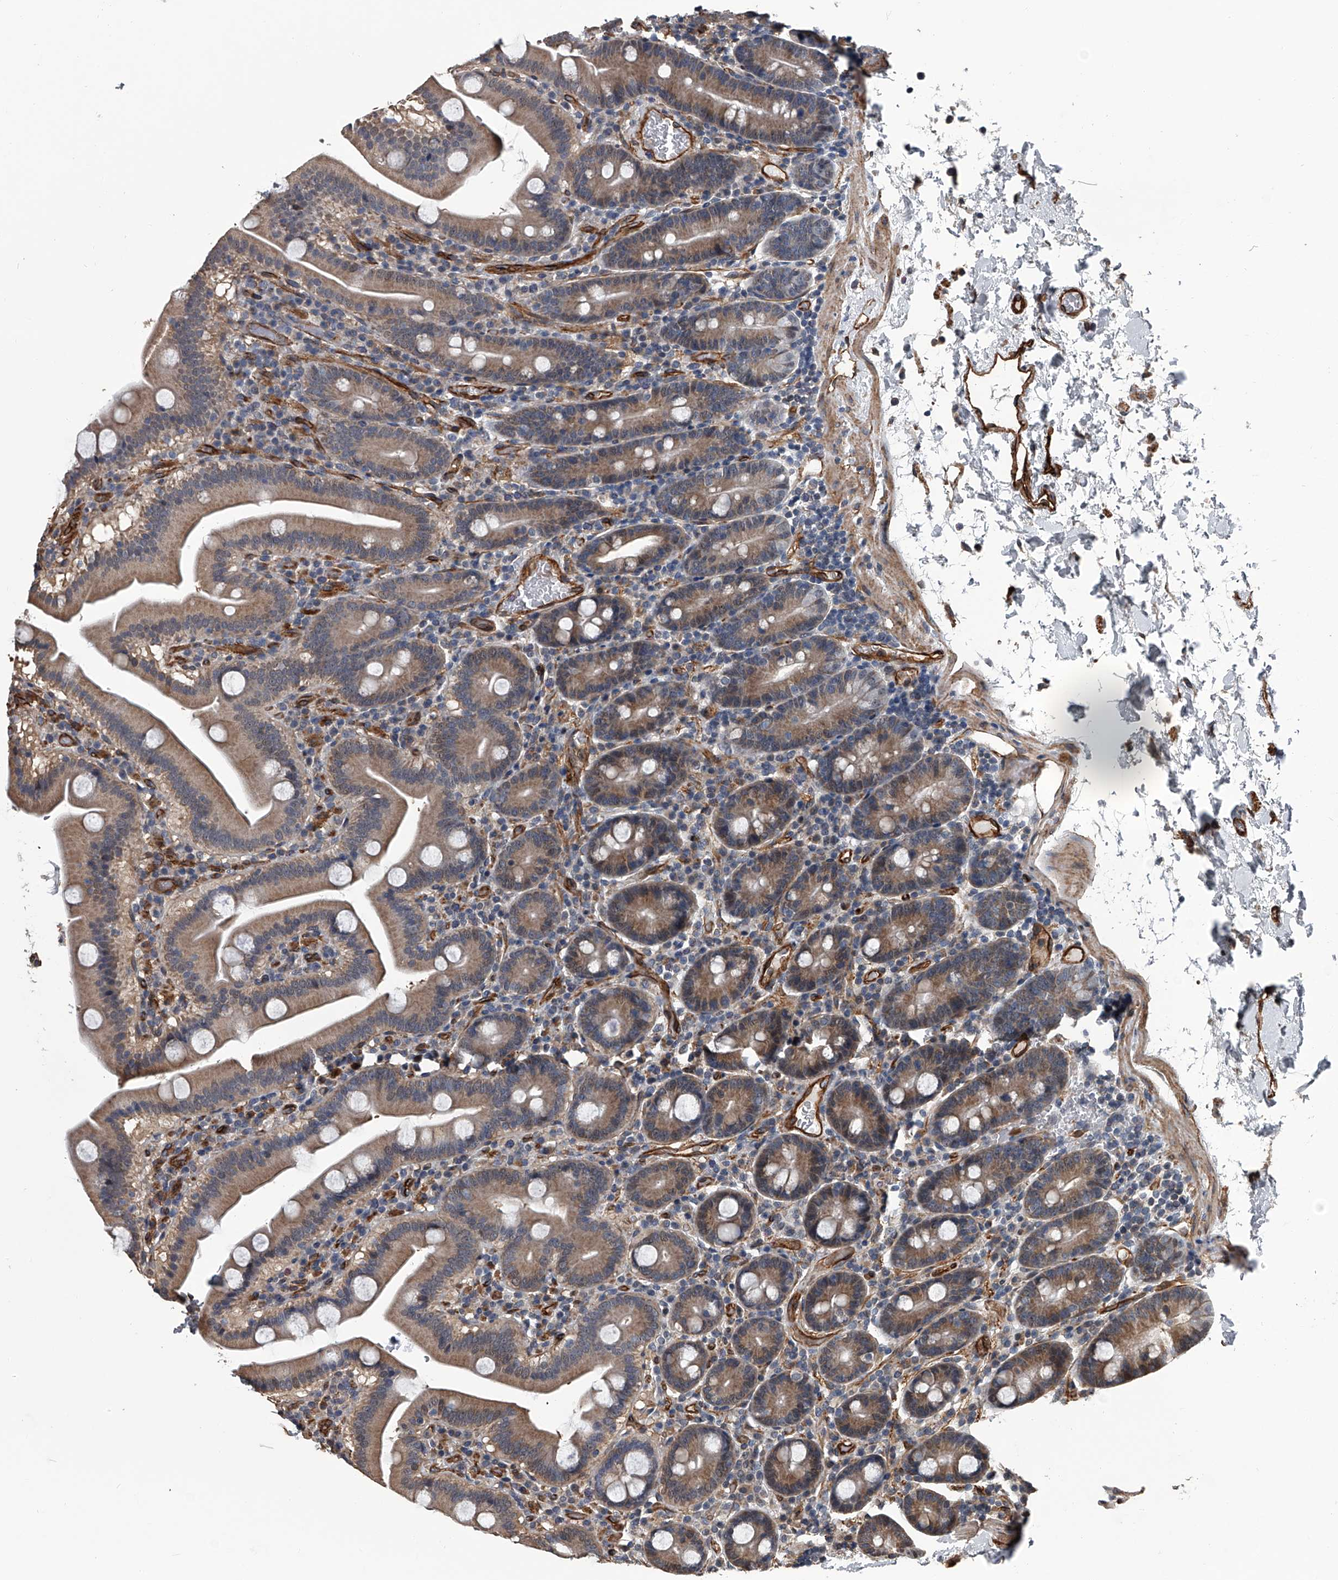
{"staining": {"intensity": "weak", "quantity": ">75%", "location": "cytoplasmic/membranous"}, "tissue": "duodenum", "cell_type": "Glandular cells", "image_type": "normal", "snomed": [{"axis": "morphology", "description": "Normal tissue, NOS"}, {"axis": "topography", "description": "Duodenum"}], "caption": "Immunohistochemistry of benign duodenum demonstrates low levels of weak cytoplasmic/membranous positivity in approximately >75% of glandular cells. The staining was performed using DAB (3,3'-diaminobenzidine) to visualize the protein expression in brown, while the nuclei were stained in blue with hematoxylin (Magnification: 20x).", "gene": "LDLRAD2", "patient": {"sex": "male", "age": 55}}